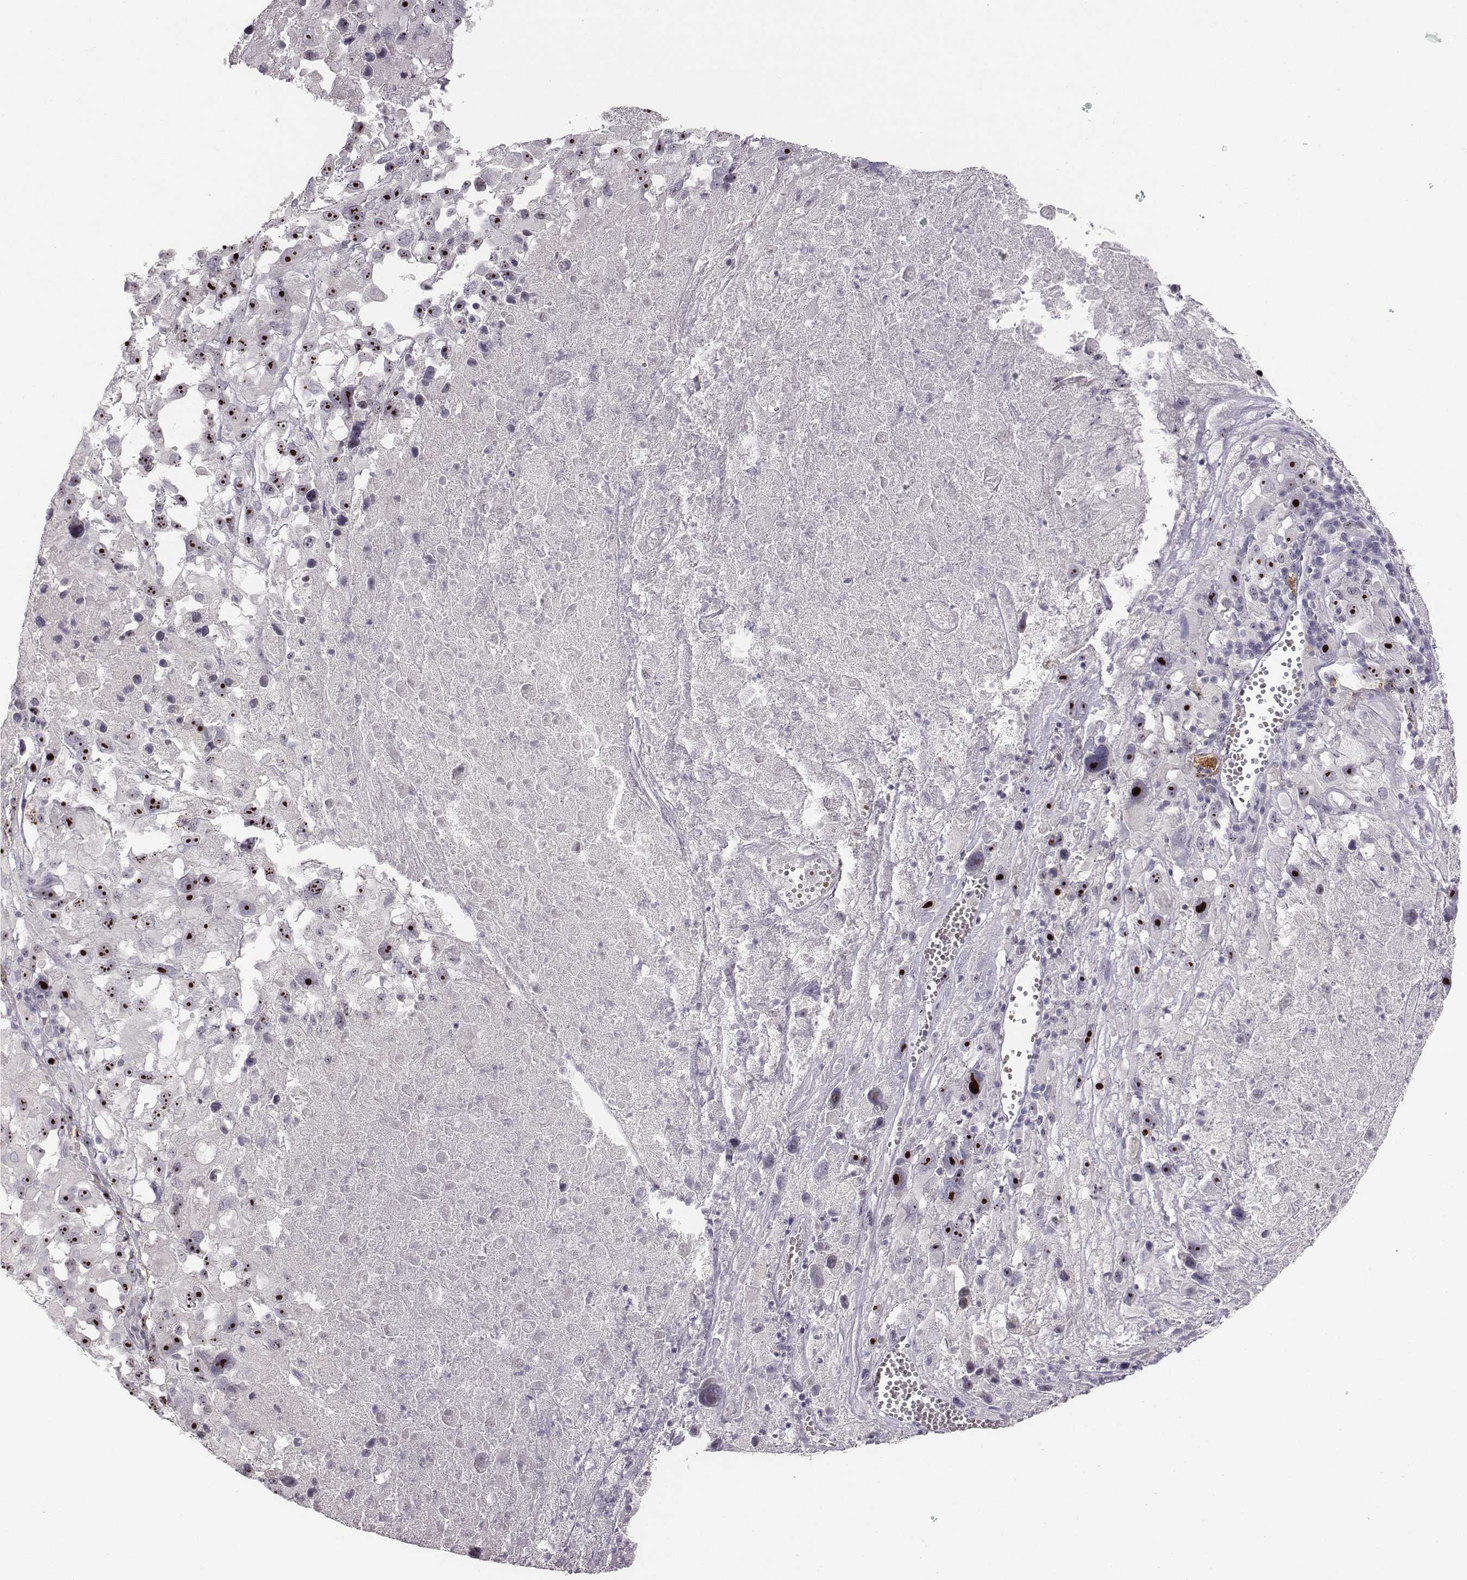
{"staining": {"intensity": "strong", "quantity": ">75%", "location": "nuclear"}, "tissue": "melanoma", "cell_type": "Tumor cells", "image_type": "cancer", "snomed": [{"axis": "morphology", "description": "Malignant melanoma, Metastatic site"}, {"axis": "topography", "description": "Lymph node"}], "caption": "Immunohistochemical staining of malignant melanoma (metastatic site) reveals high levels of strong nuclear positivity in approximately >75% of tumor cells.", "gene": "NIFK", "patient": {"sex": "male", "age": 50}}